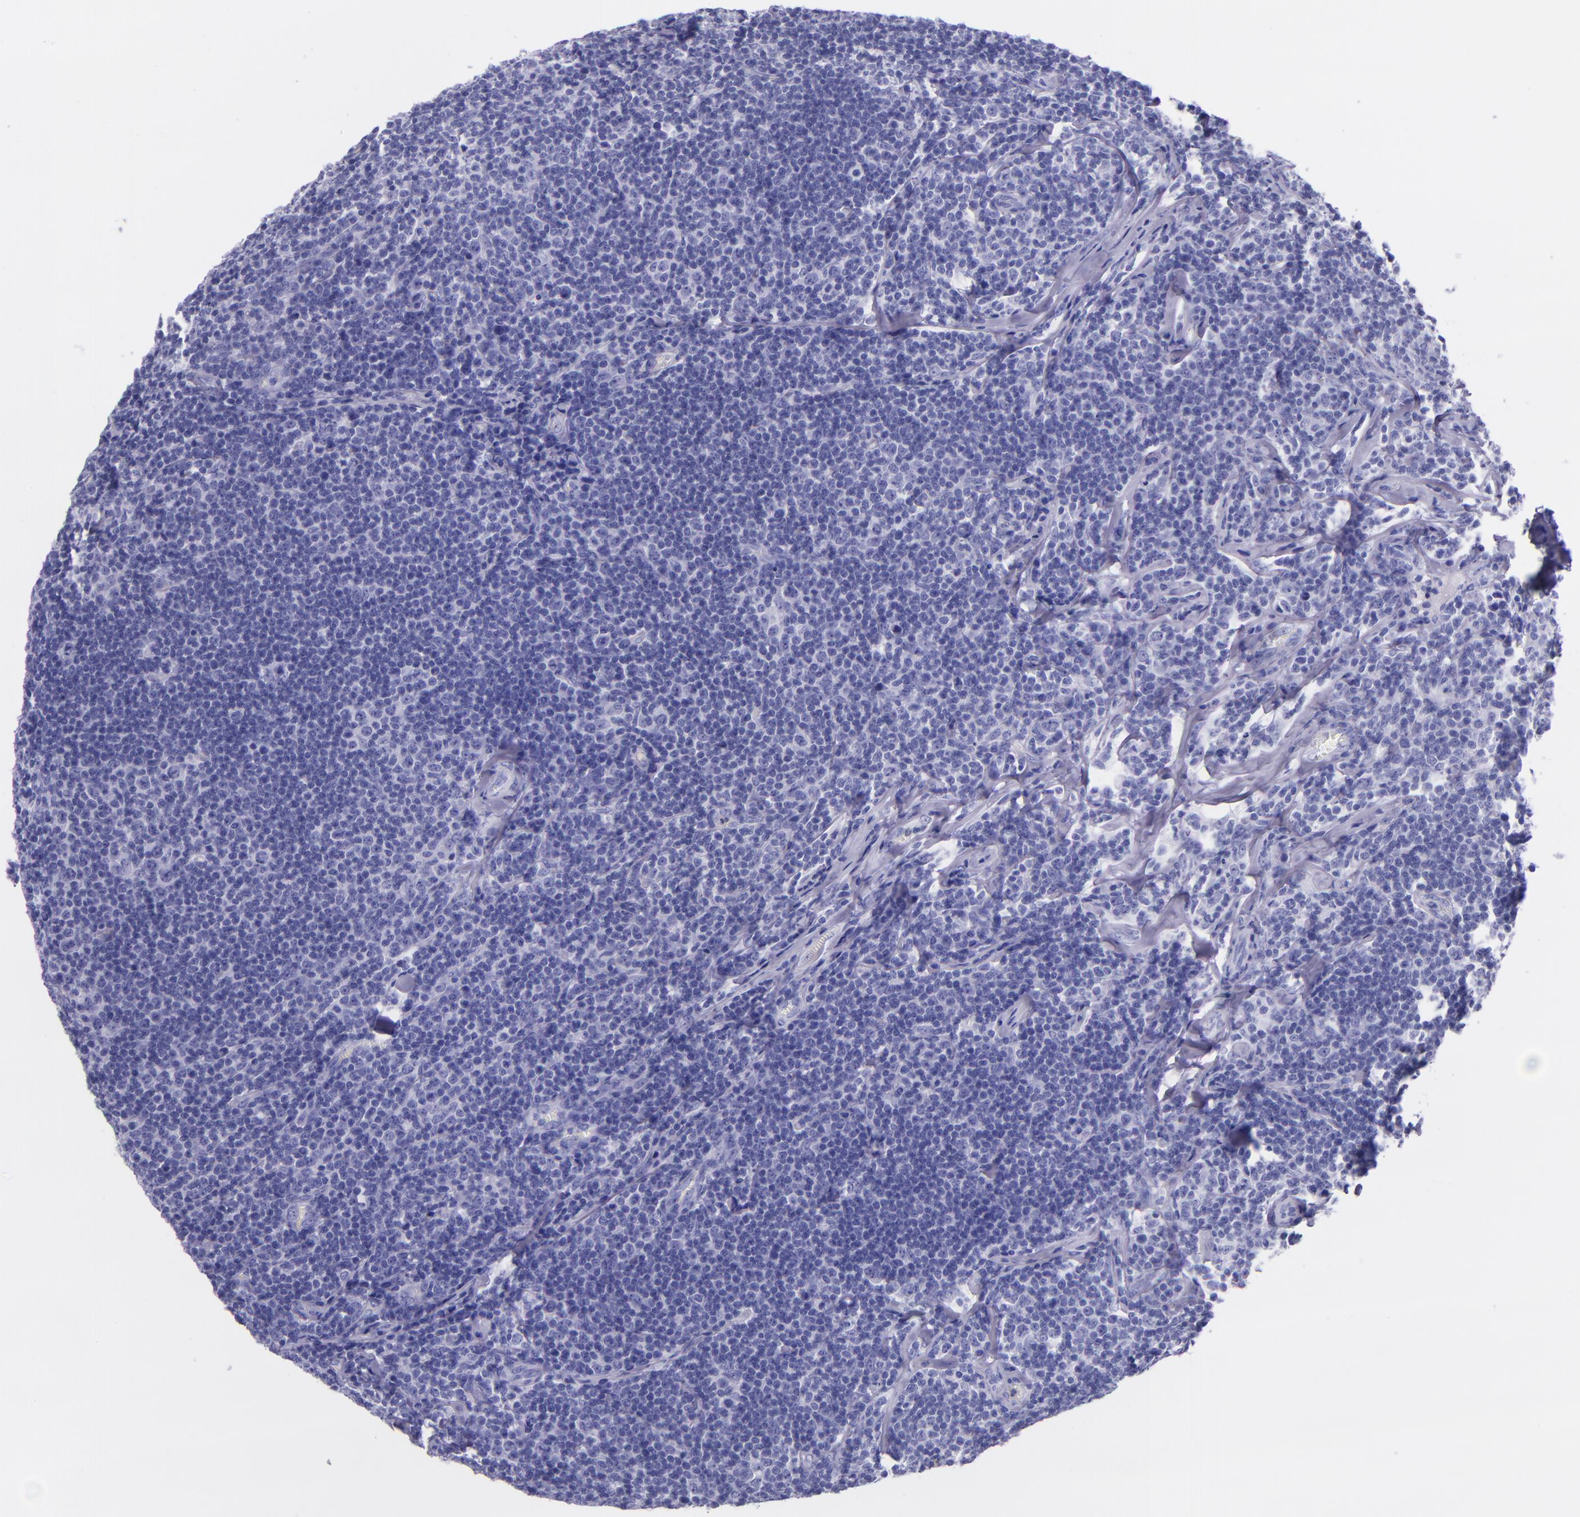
{"staining": {"intensity": "negative", "quantity": "none", "location": "none"}, "tissue": "lymphoma", "cell_type": "Tumor cells", "image_type": "cancer", "snomed": [{"axis": "morphology", "description": "Malignant lymphoma, non-Hodgkin's type, Low grade"}, {"axis": "topography", "description": "Lymph node"}], "caption": "IHC histopathology image of low-grade malignant lymphoma, non-Hodgkin's type stained for a protein (brown), which shows no positivity in tumor cells.", "gene": "SLPI", "patient": {"sex": "male", "age": 74}}